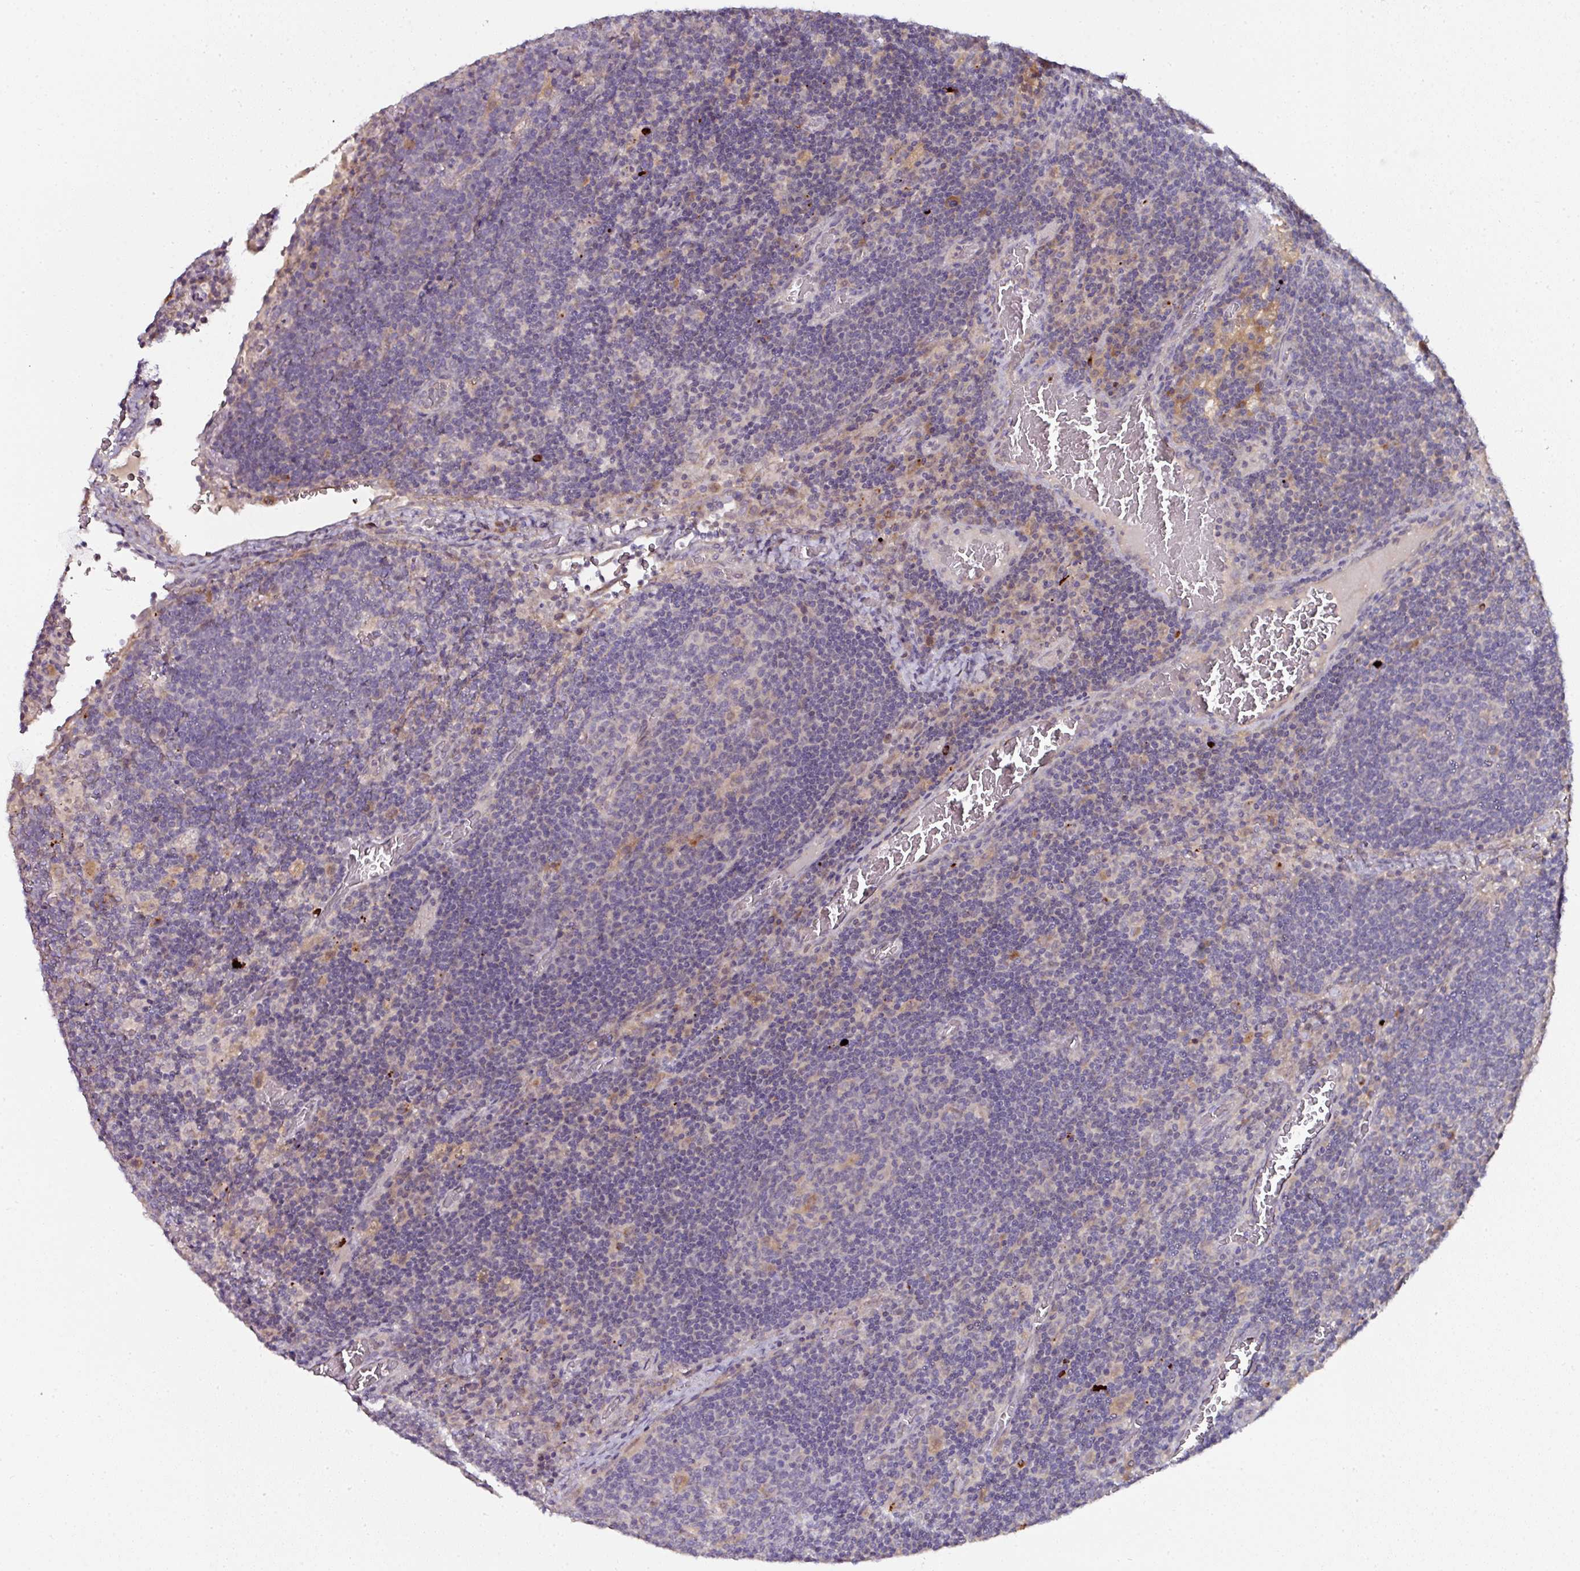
{"staining": {"intensity": "negative", "quantity": "none", "location": "none"}, "tissue": "lymph node", "cell_type": "Germinal center cells", "image_type": "normal", "snomed": [{"axis": "morphology", "description": "Normal tissue, NOS"}, {"axis": "topography", "description": "Lymph node"}], "caption": "IHC of benign human lymph node demonstrates no staining in germinal center cells. (IHC, brightfield microscopy, high magnification).", "gene": "CTDSP2", "patient": {"sex": "male", "age": 50}}